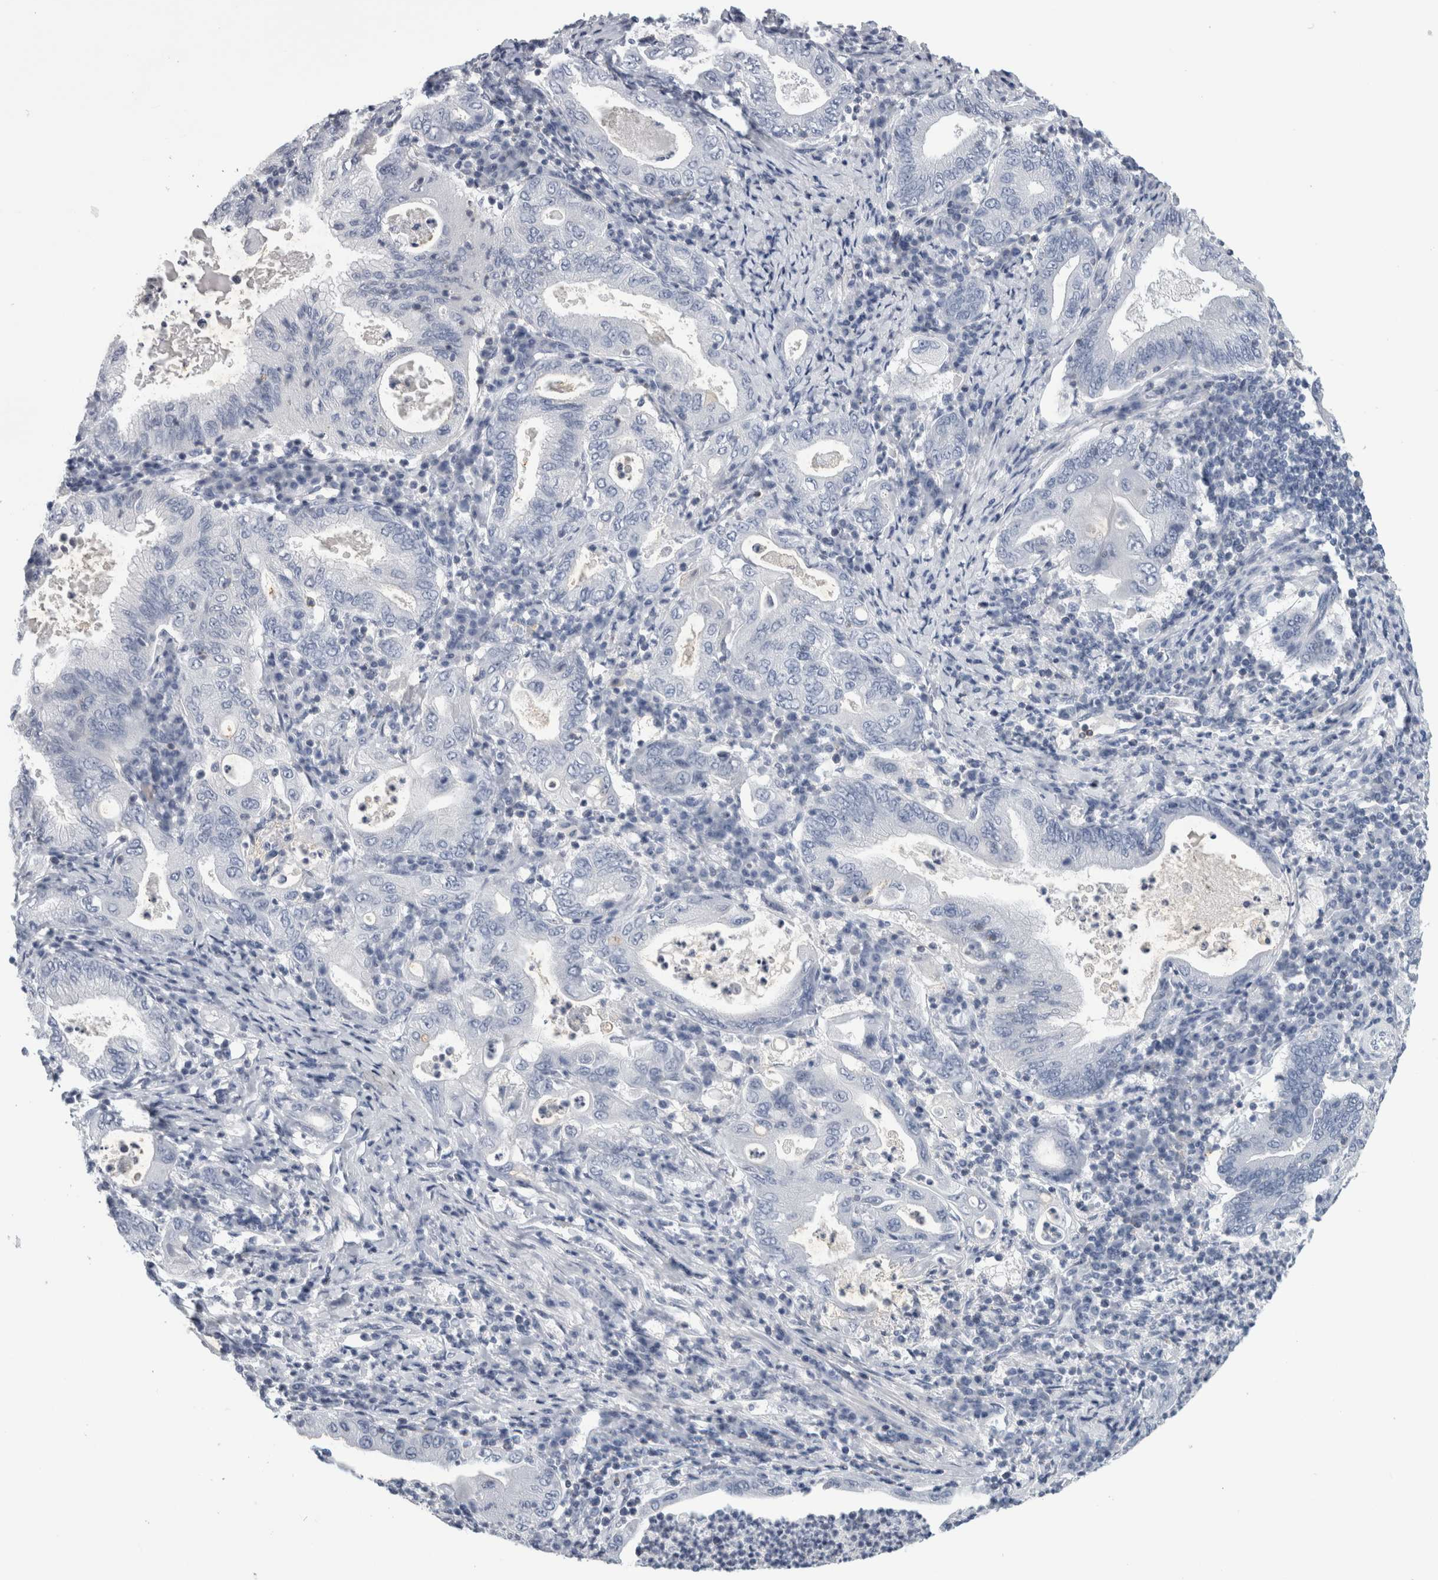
{"staining": {"intensity": "negative", "quantity": "none", "location": "none"}, "tissue": "stomach cancer", "cell_type": "Tumor cells", "image_type": "cancer", "snomed": [{"axis": "morphology", "description": "Normal tissue, NOS"}, {"axis": "morphology", "description": "Adenocarcinoma, NOS"}, {"axis": "topography", "description": "Esophagus"}, {"axis": "topography", "description": "Stomach, upper"}, {"axis": "topography", "description": "Peripheral nerve tissue"}], "caption": "Adenocarcinoma (stomach) was stained to show a protein in brown. There is no significant staining in tumor cells.", "gene": "ANKFY1", "patient": {"sex": "male", "age": 62}}